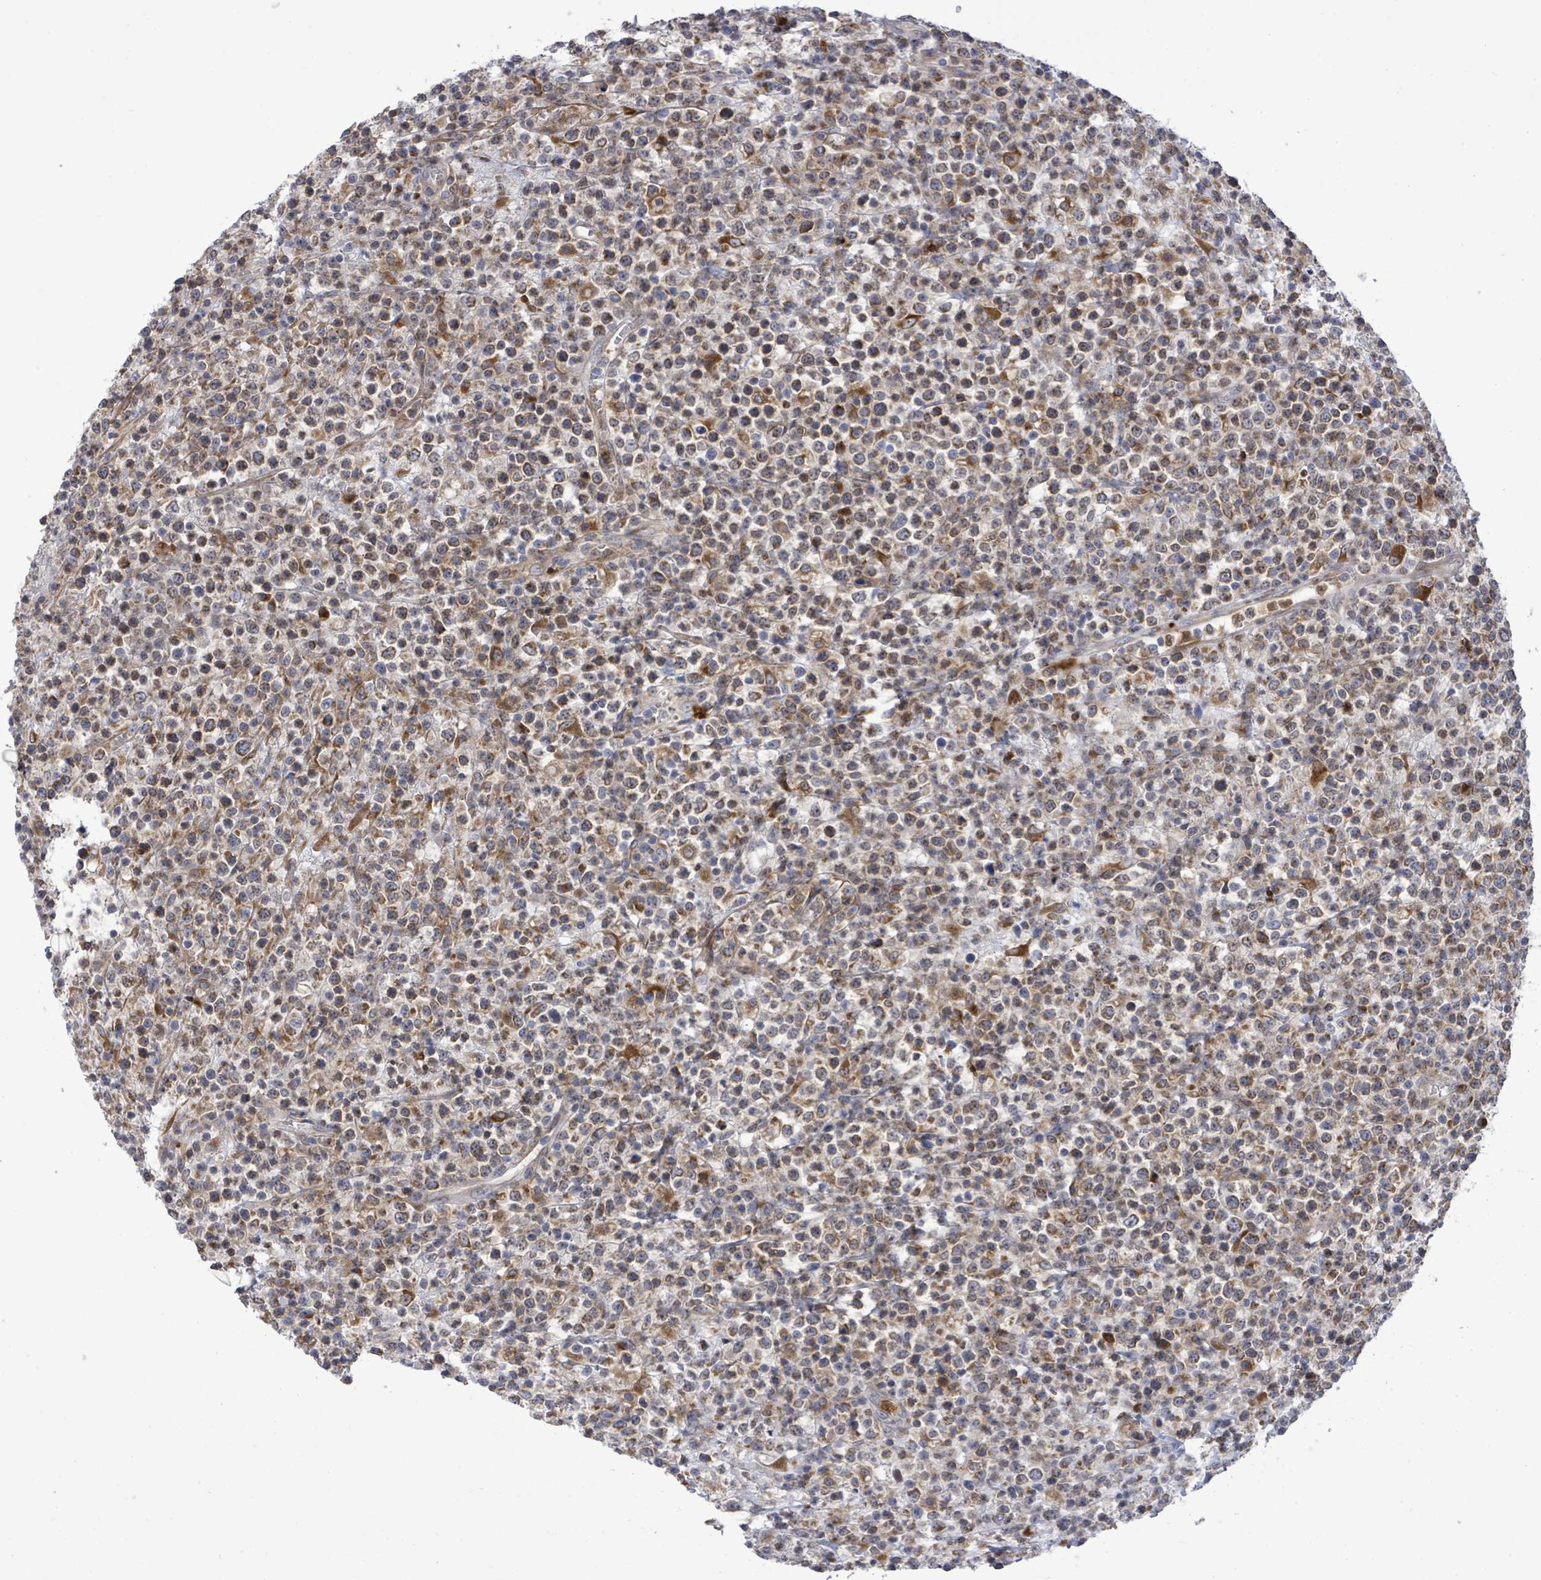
{"staining": {"intensity": "moderate", "quantity": "25%-75%", "location": "cytoplasmic/membranous"}, "tissue": "lymphoma", "cell_type": "Tumor cells", "image_type": "cancer", "snomed": [{"axis": "morphology", "description": "Malignant lymphoma, non-Hodgkin's type, High grade"}, {"axis": "topography", "description": "Colon"}], "caption": "Immunohistochemistry staining of high-grade malignant lymphoma, non-Hodgkin's type, which exhibits medium levels of moderate cytoplasmic/membranous expression in approximately 25%-75% of tumor cells indicating moderate cytoplasmic/membranous protein staining. The staining was performed using DAB (3,3'-diaminobenzidine) (brown) for protein detection and nuclei were counterstained in hematoxylin (blue).", "gene": "SAR1A", "patient": {"sex": "female", "age": 53}}